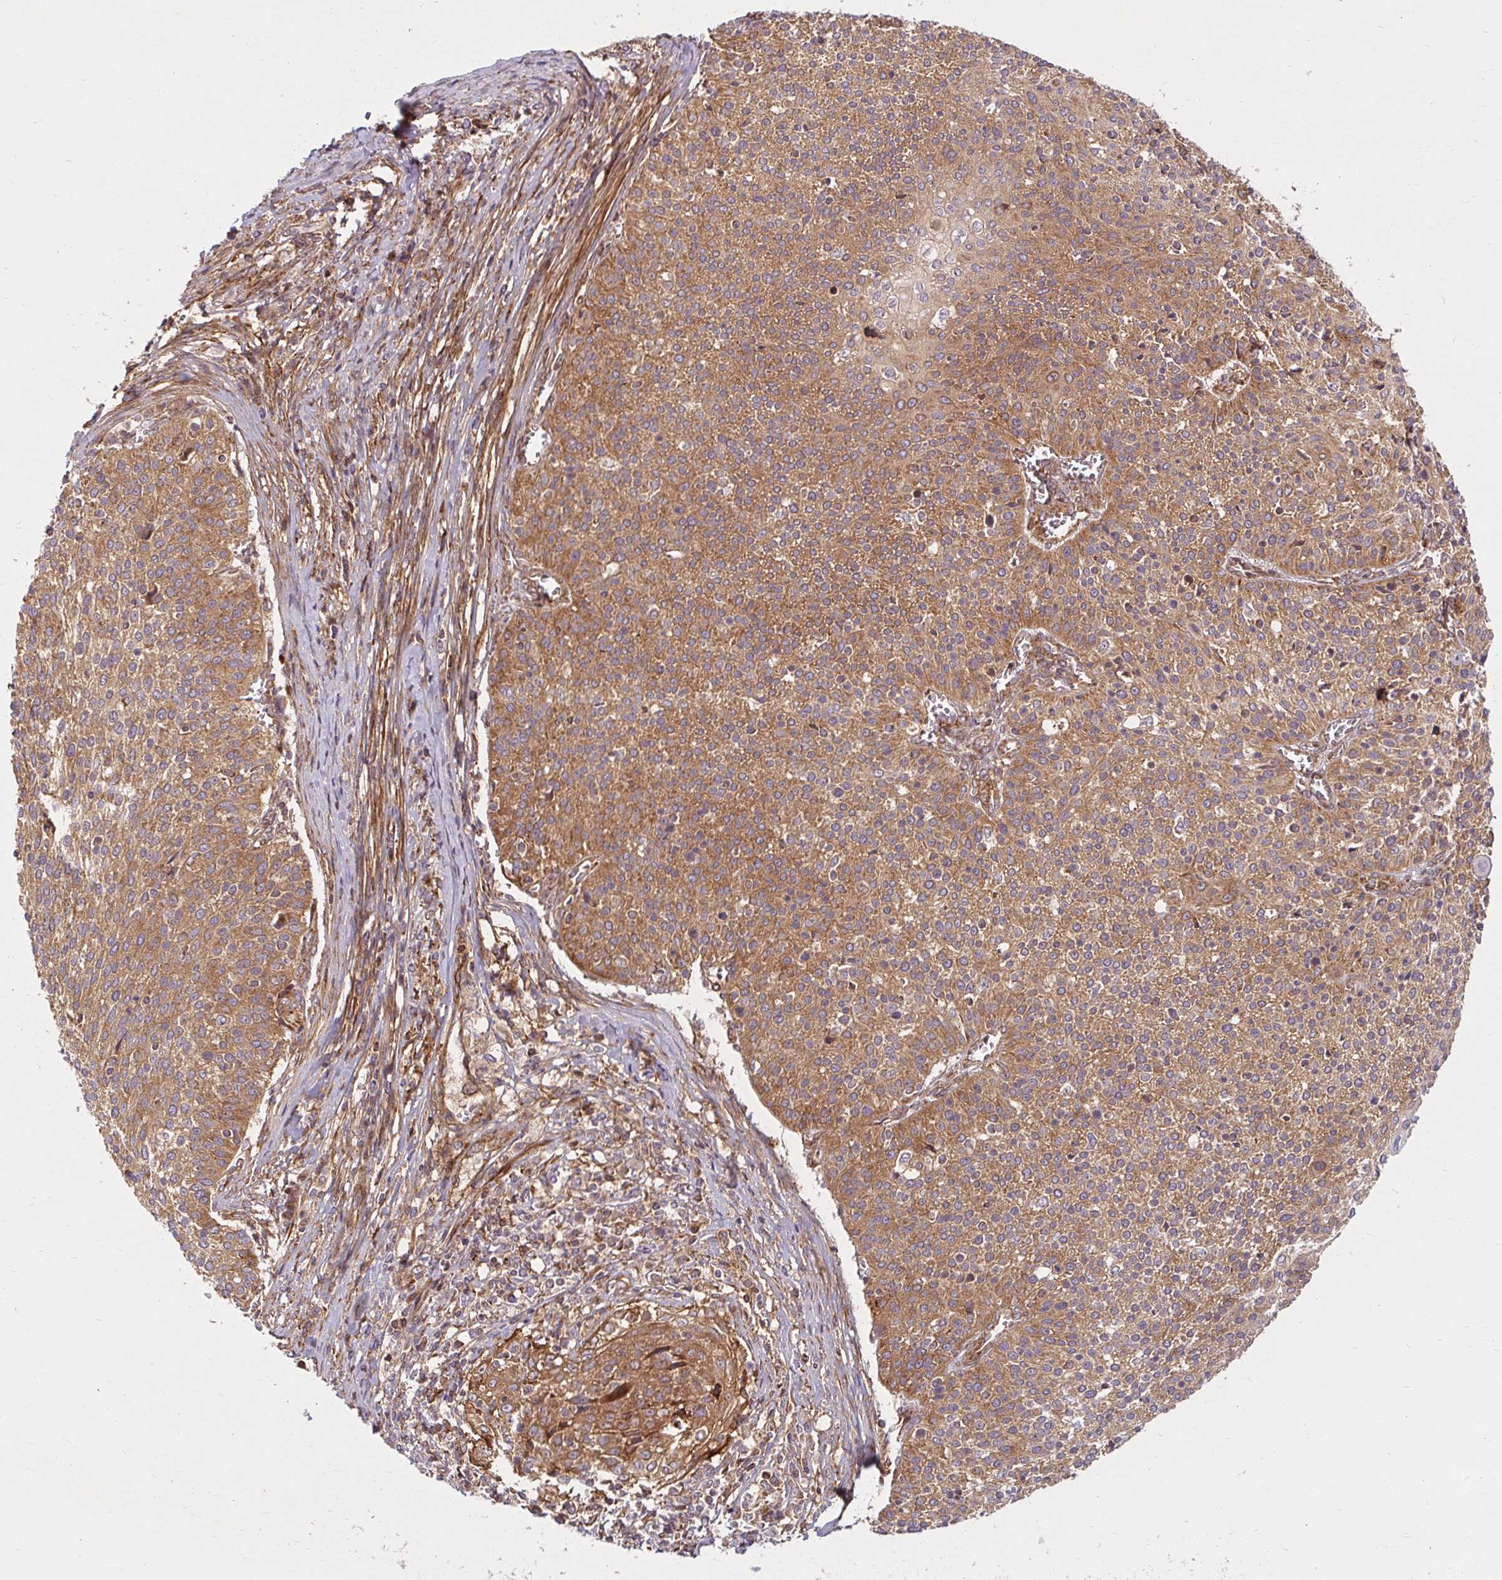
{"staining": {"intensity": "moderate", "quantity": ">75%", "location": "cytoplasmic/membranous"}, "tissue": "cervical cancer", "cell_type": "Tumor cells", "image_type": "cancer", "snomed": [{"axis": "morphology", "description": "Squamous cell carcinoma, NOS"}, {"axis": "topography", "description": "Cervix"}], "caption": "Protein analysis of cervical cancer tissue shows moderate cytoplasmic/membranous positivity in approximately >75% of tumor cells.", "gene": "BTF3", "patient": {"sex": "female", "age": 31}}